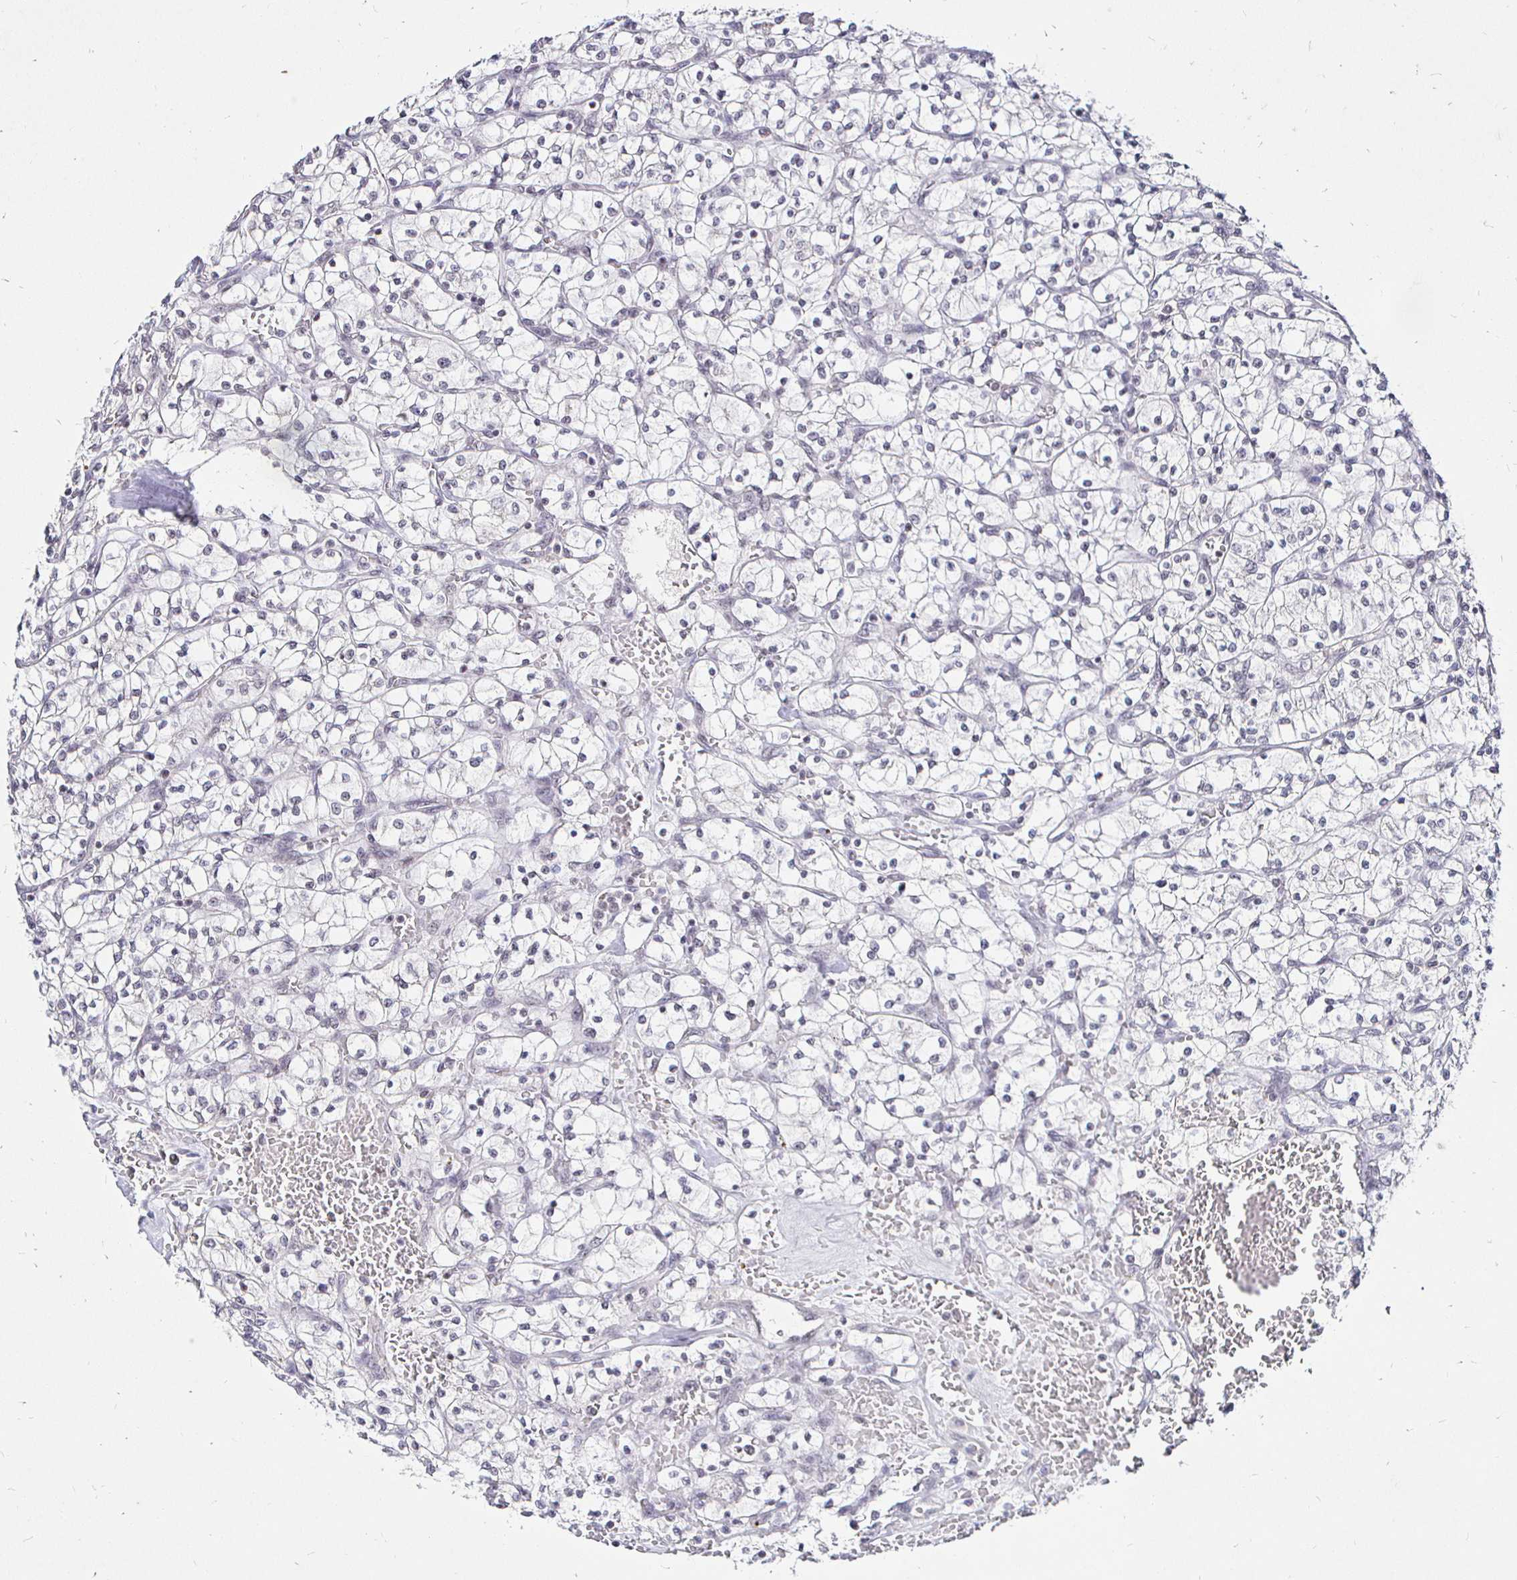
{"staining": {"intensity": "negative", "quantity": "none", "location": "none"}, "tissue": "renal cancer", "cell_type": "Tumor cells", "image_type": "cancer", "snomed": [{"axis": "morphology", "description": "Adenocarcinoma, NOS"}, {"axis": "topography", "description": "Kidney"}], "caption": "The histopathology image demonstrates no staining of tumor cells in renal cancer (adenocarcinoma).", "gene": "SIN3A", "patient": {"sex": "female", "age": 64}}